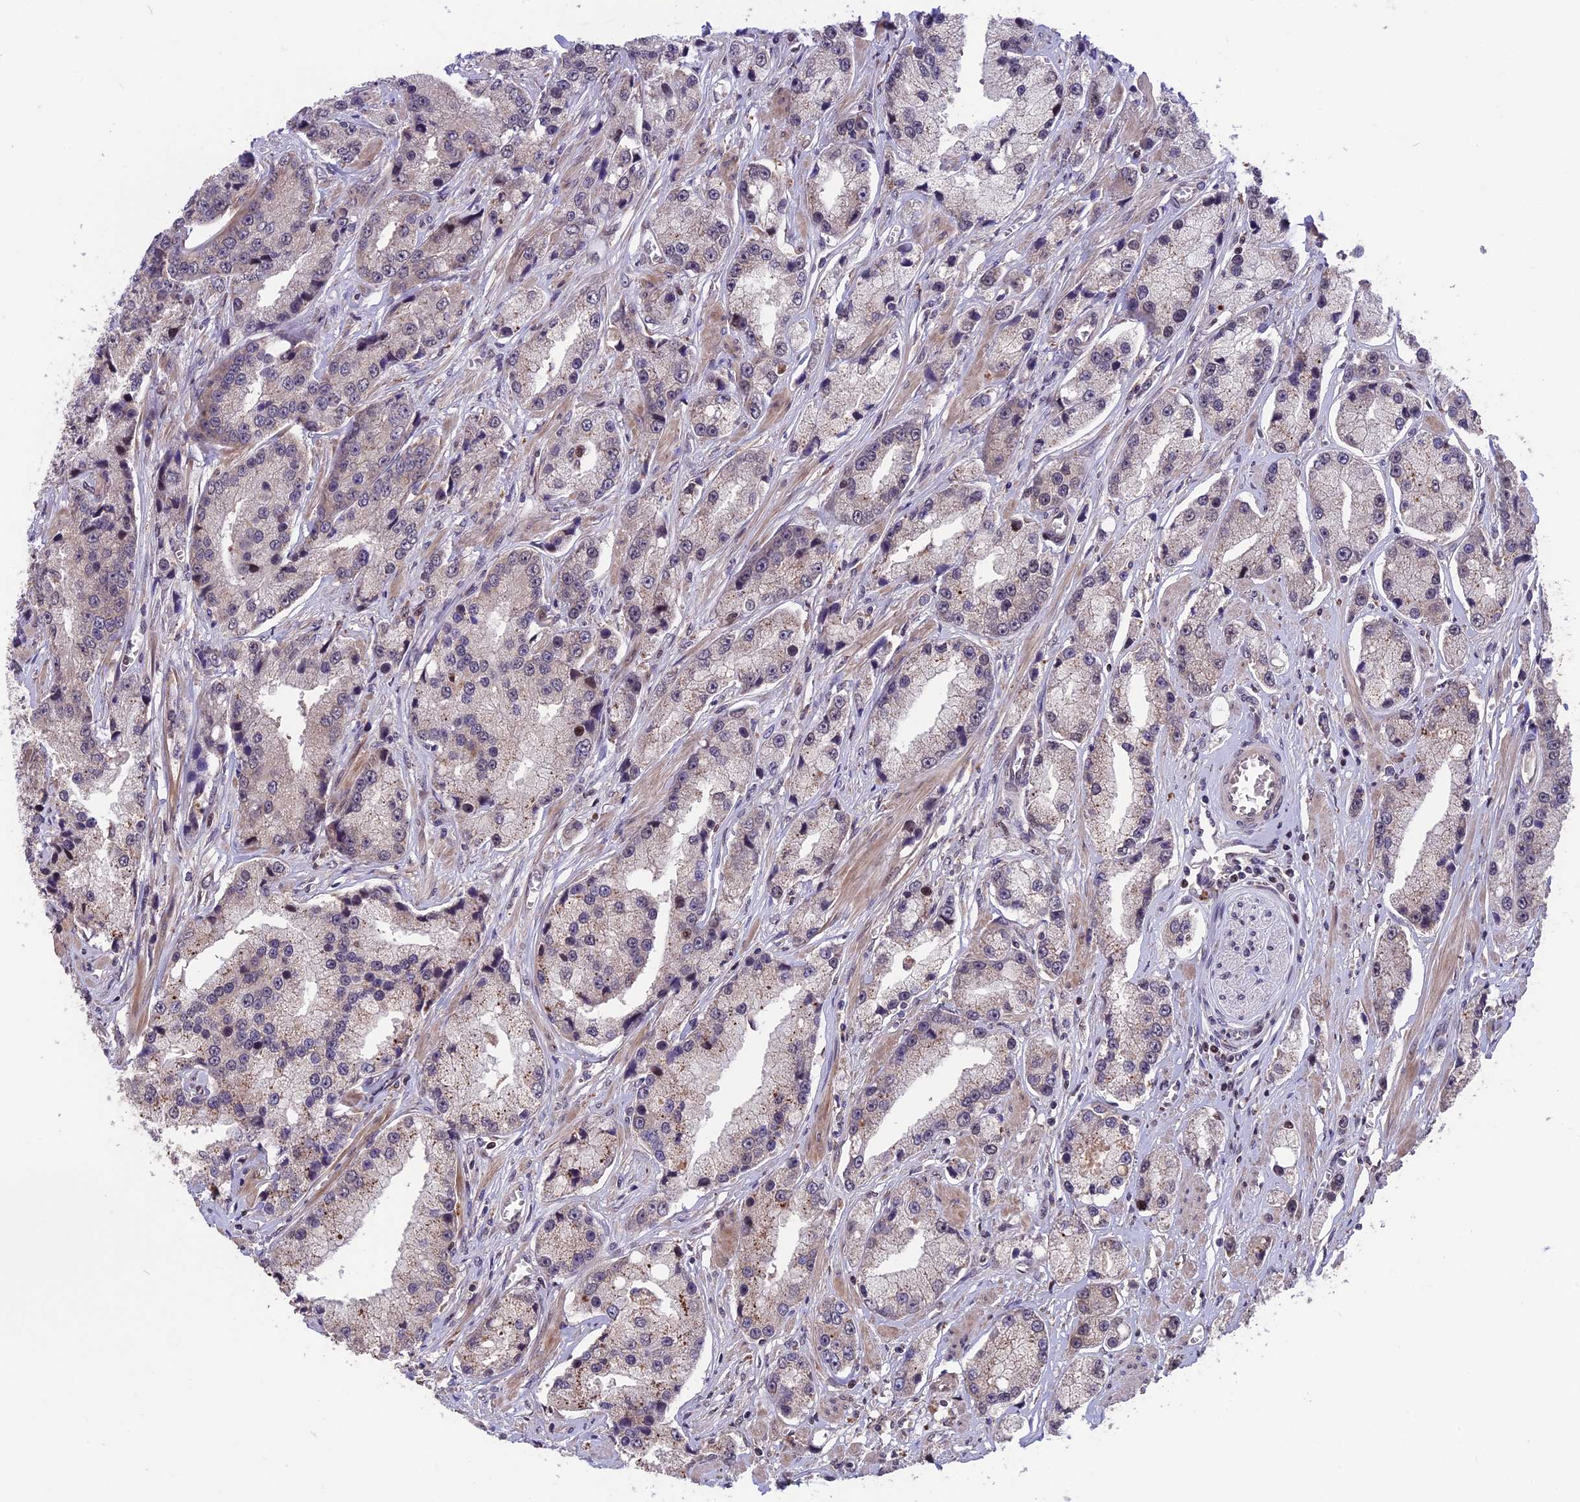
{"staining": {"intensity": "weak", "quantity": "25%-75%", "location": "cytoplasmic/membranous"}, "tissue": "prostate cancer", "cell_type": "Tumor cells", "image_type": "cancer", "snomed": [{"axis": "morphology", "description": "Adenocarcinoma, High grade"}, {"axis": "topography", "description": "Prostate"}], "caption": "There is low levels of weak cytoplasmic/membranous staining in tumor cells of prostate cancer (adenocarcinoma (high-grade)), as demonstrated by immunohistochemical staining (brown color).", "gene": "ZNF598", "patient": {"sex": "male", "age": 74}}